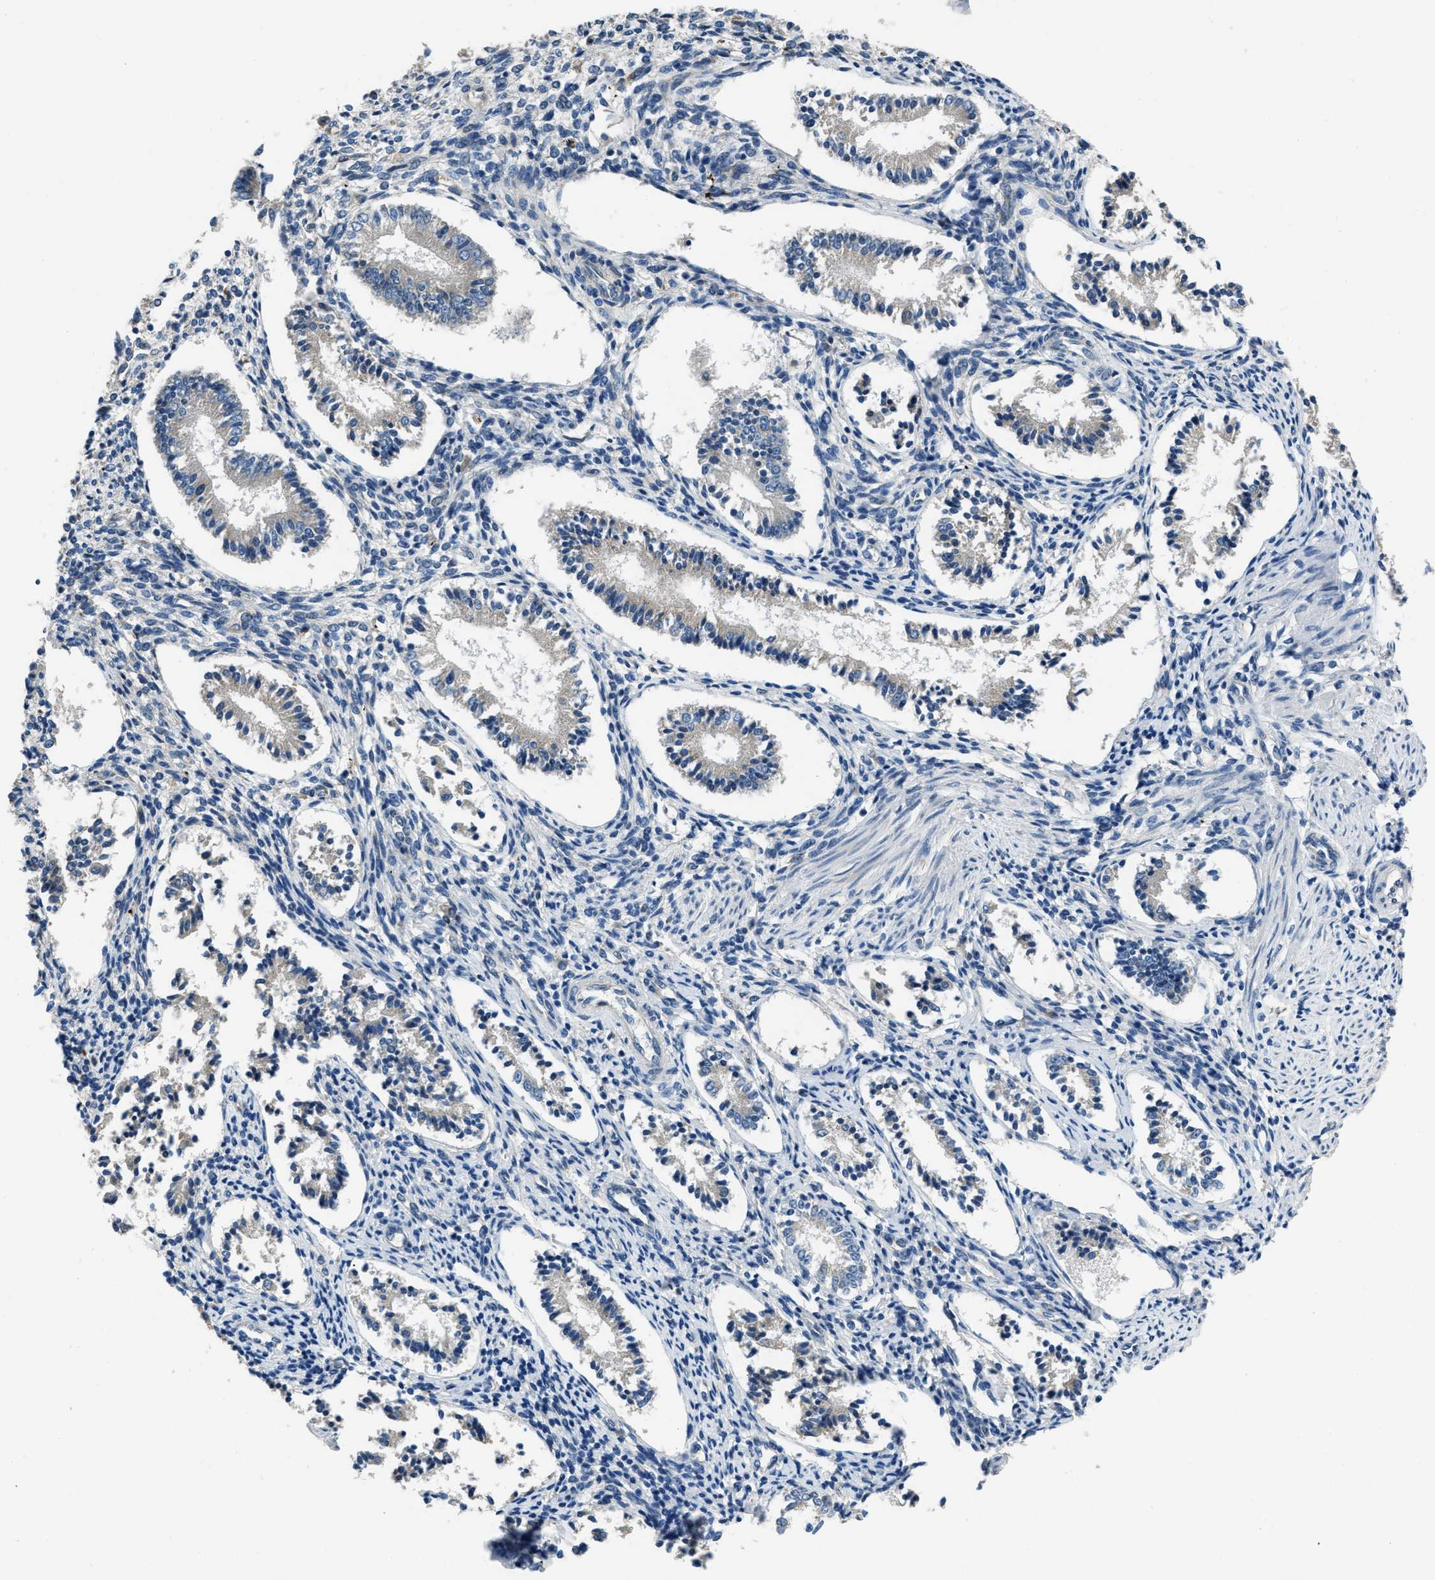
{"staining": {"intensity": "weak", "quantity": "<25%", "location": "cytoplasmic/membranous"}, "tissue": "endometrium", "cell_type": "Cells in endometrial stroma", "image_type": "normal", "snomed": [{"axis": "morphology", "description": "Normal tissue, NOS"}, {"axis": "topography", "description": "Endometrium"}], "caption": "DAB (3,3'-diaminobenzidine) immunohistochemical staining of benign endometrium displays no significant staining in cells in endometrial stroma.", "gene": "GGCX", "patient": {"sex": "female", "age": 42}}